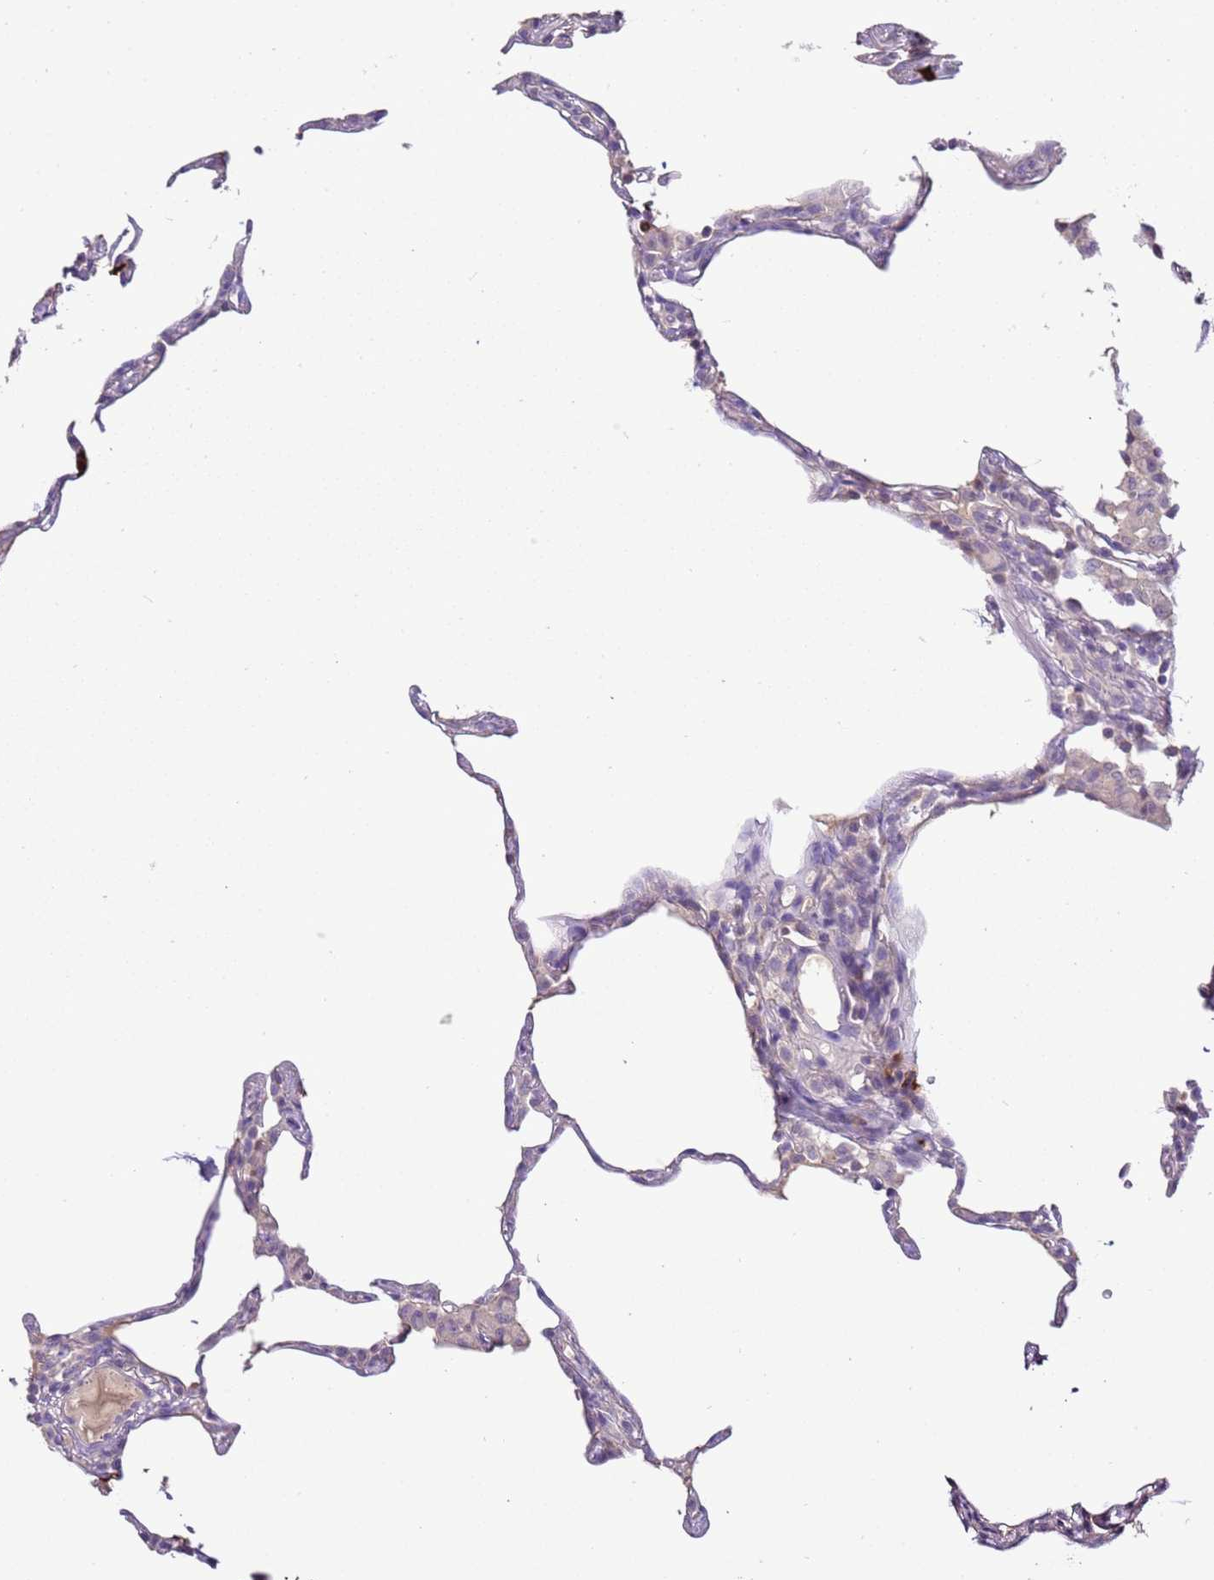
{"staining": {"intensity": "negative", "quantity": "none", "location": "none"}, "tissue": "lung", "cell_type": "Alveolar cells", "image_type": "normal", "snomed": [{"axis": "morphology", "description": "Normal tissue, NOS"}, {"axis": "topography", "description": "Lung"}], "caption": "IHC image of benign lung: human lung stained with DAB displays no significant protein positivity in alveolar cells.", "gene": "IL2RG", "patient": {"sex": "female", "age": 57}}